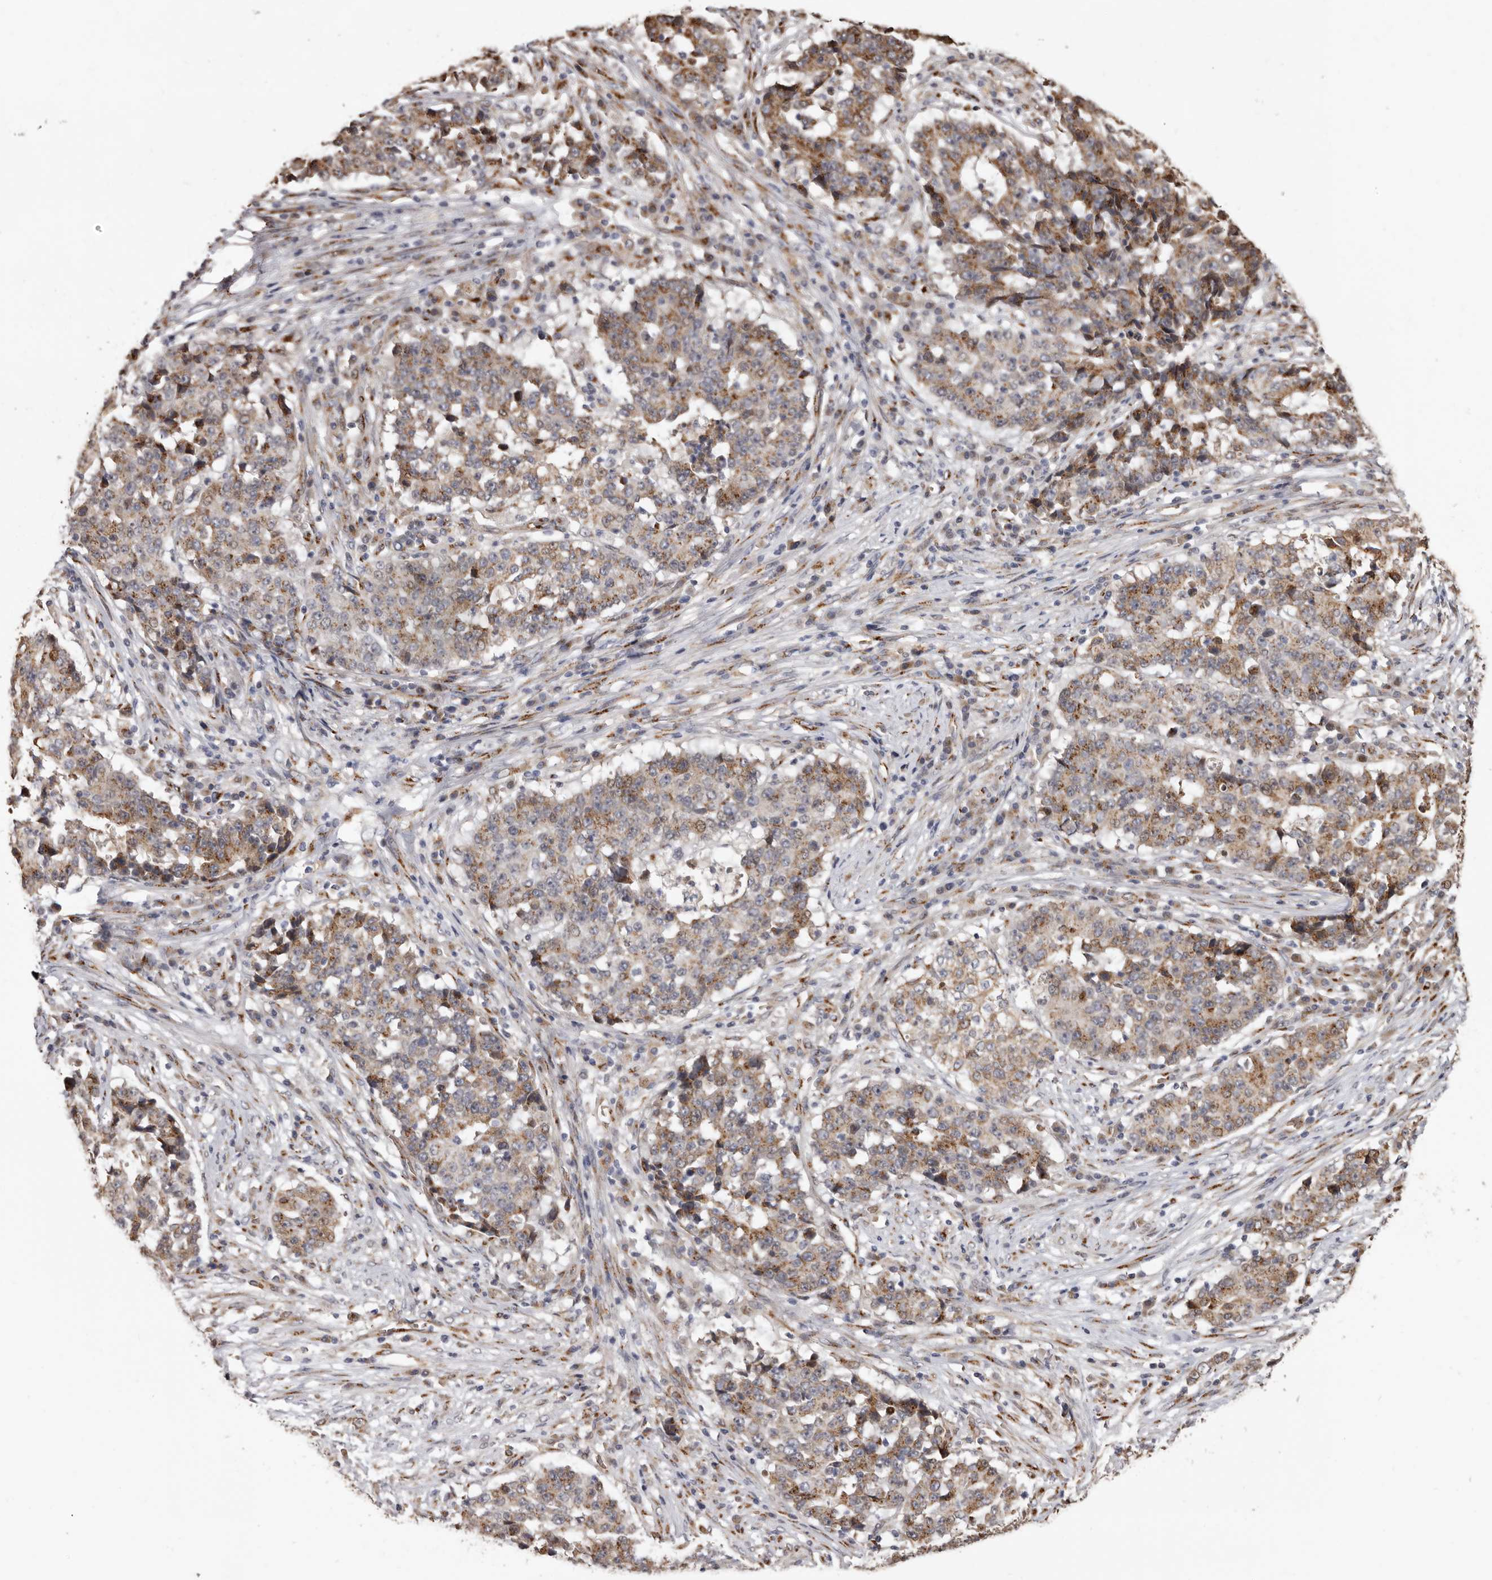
{"staining": {"intensity": "moderate", "quantity": ">75%", "location": "cytoplasmic/membranous"}, "tissue": "stomach cancer", "cell_type": "Tumor cells", "image_type": "cancer", "snomed": [{"axis": "morphology", "description": "Adenocarcinoma, NOS"}, {"axis": "topography", "description": "Stomach"}], "caption": "Stomach adenocarcinoma stained with IHC shows moderate cytoplasmic/membranous positivity in about >75% of tumor cells.", "gene": "ENTREP1", "patient": {"sex": "male", "age": 59}}